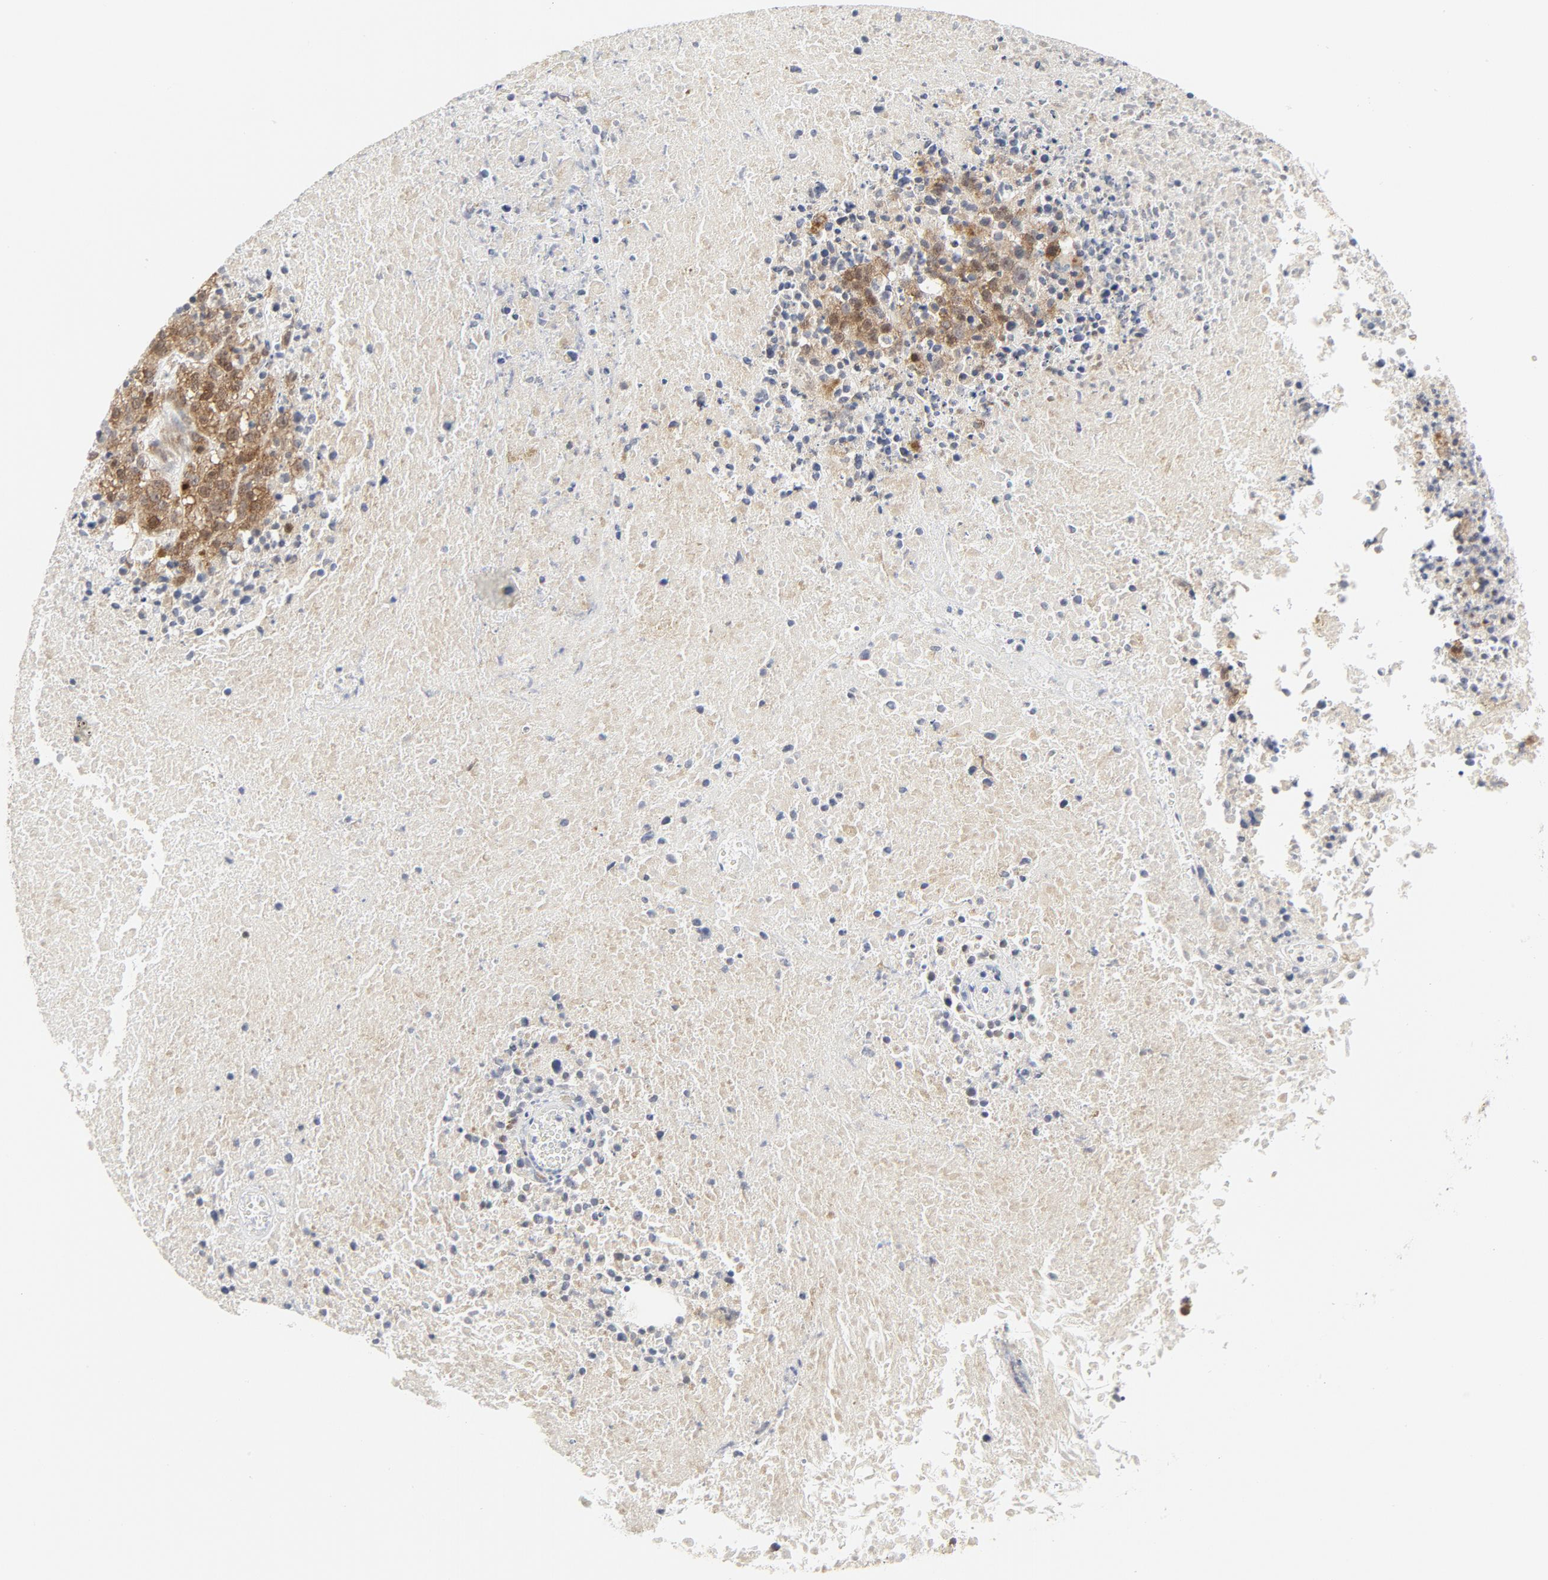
{"staining": {"intensity": "moderate", "quantity": ">75%", "location": "cytoplasmic/membranous,nuclear"}, "tissue": "melanoma", "cell_type": "Tumor cells", "image_type": "cancer", "snomed": [{"axis": "morphology", "description": "Malignant melanoma, Metastatic site"}, {"axis": "topography", "description": "Cerebral cortex"}], "caption": "Immunohistochemistry (DAB (3,3'-diaminobenzidine)) staining of melanoma exhibits moderate cytoplasmic/membranous and nuclear protein expression in about >75% of tumor cells.", "gene": "MAP2K7", "patient": {"sex": "female", "age": 52}}